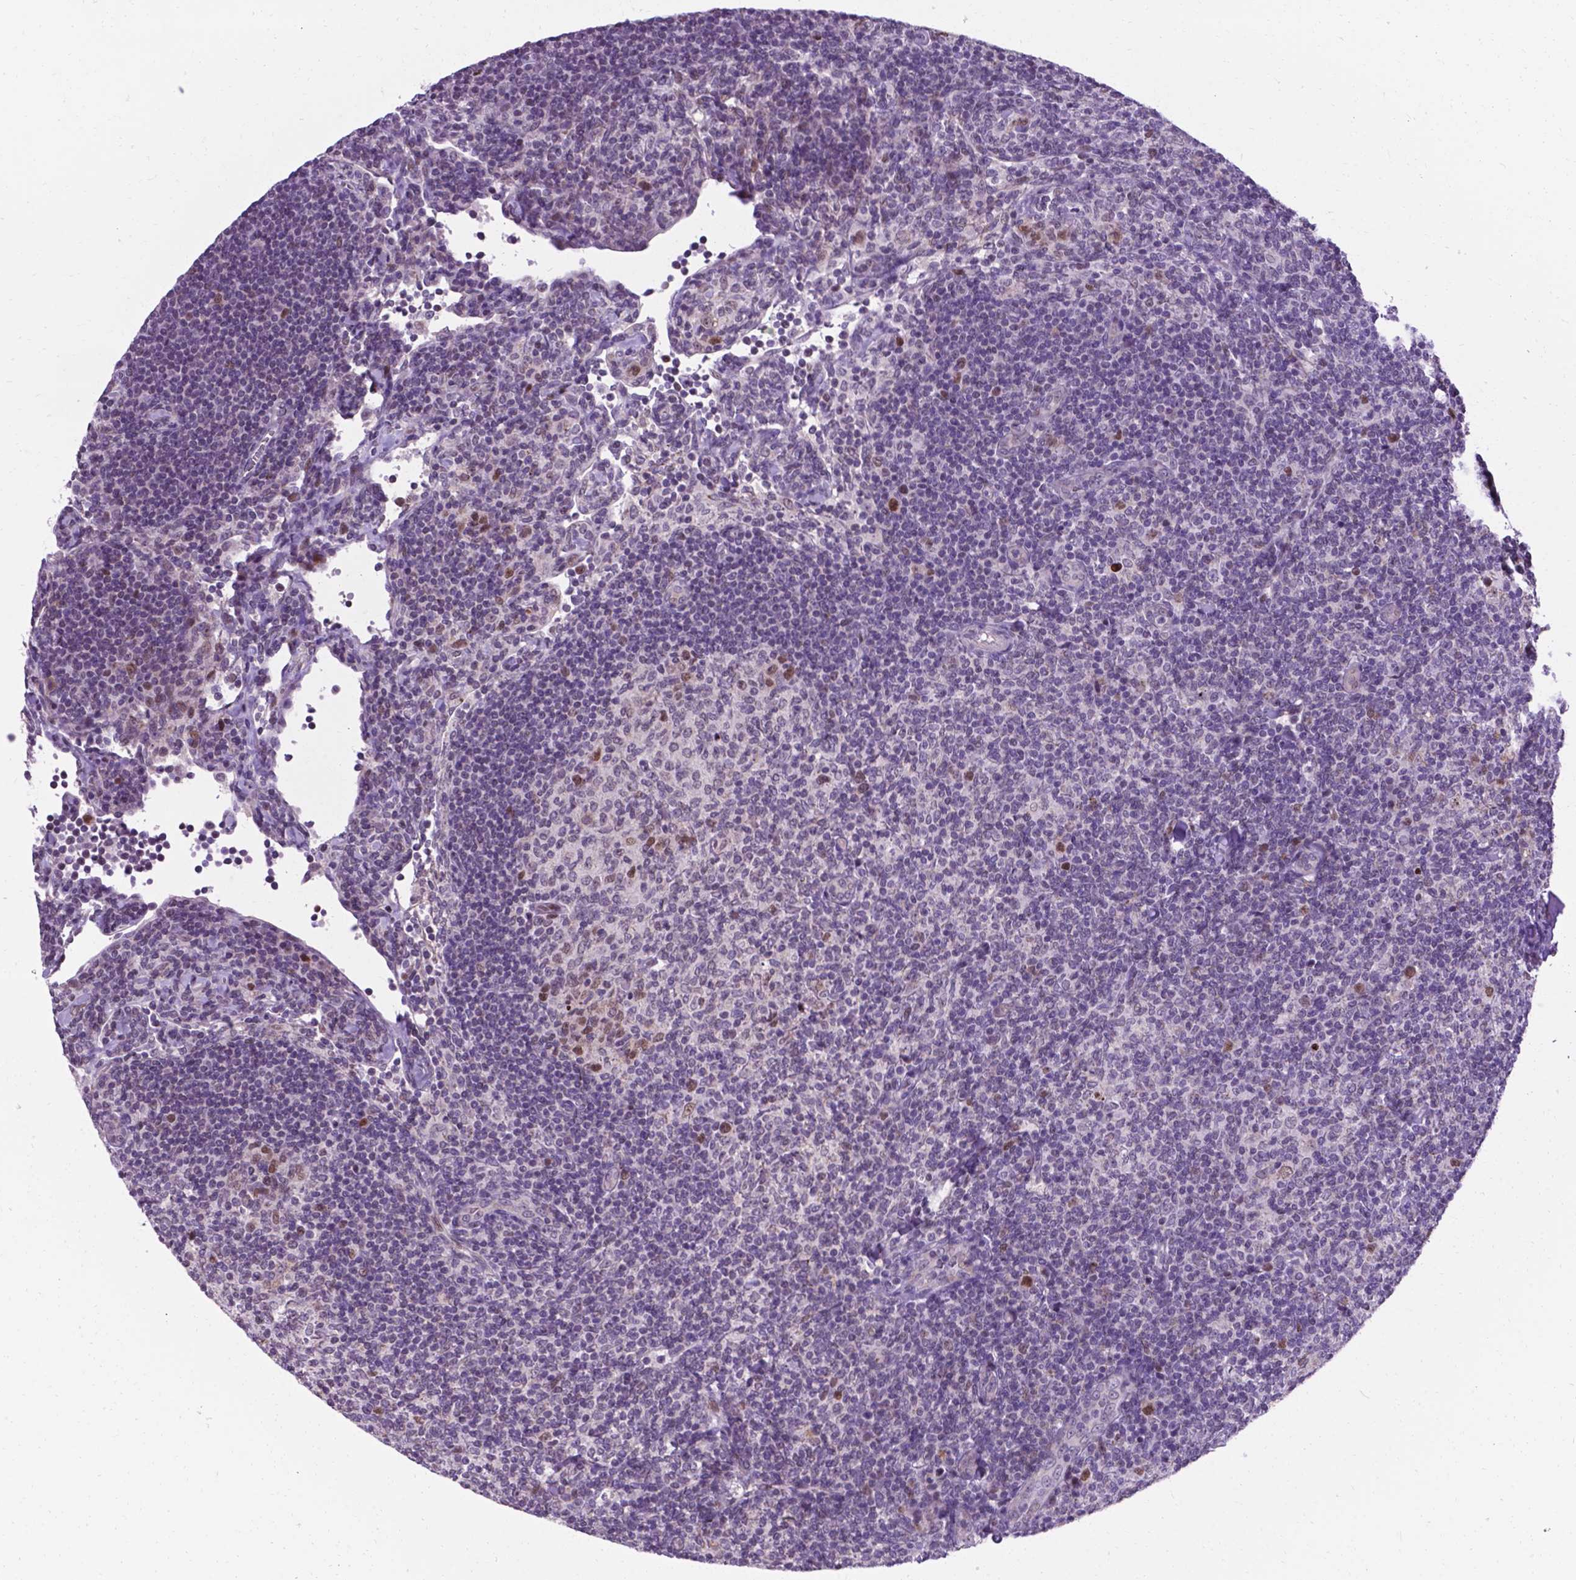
{"staining": {"intensity": "negative", "quantity": "none", "location": "none"}, "tissue": "lymphoma", "cell_type": "Tumor cells", "image_type": "cancer", "snomed": [{"axis": "morphology", "description": "Malignant lymphoma, non-Hodgkin's type, Low grade"}, {"axis": "topography", "description": "Lymph node"}], "caption": "There is no significant positivity in tumor cells of low-grade malignant lymphoma, non-Hodgkin's type.", "gene": "SMAD3", "patient": {"sex": "female", "age": 56}}